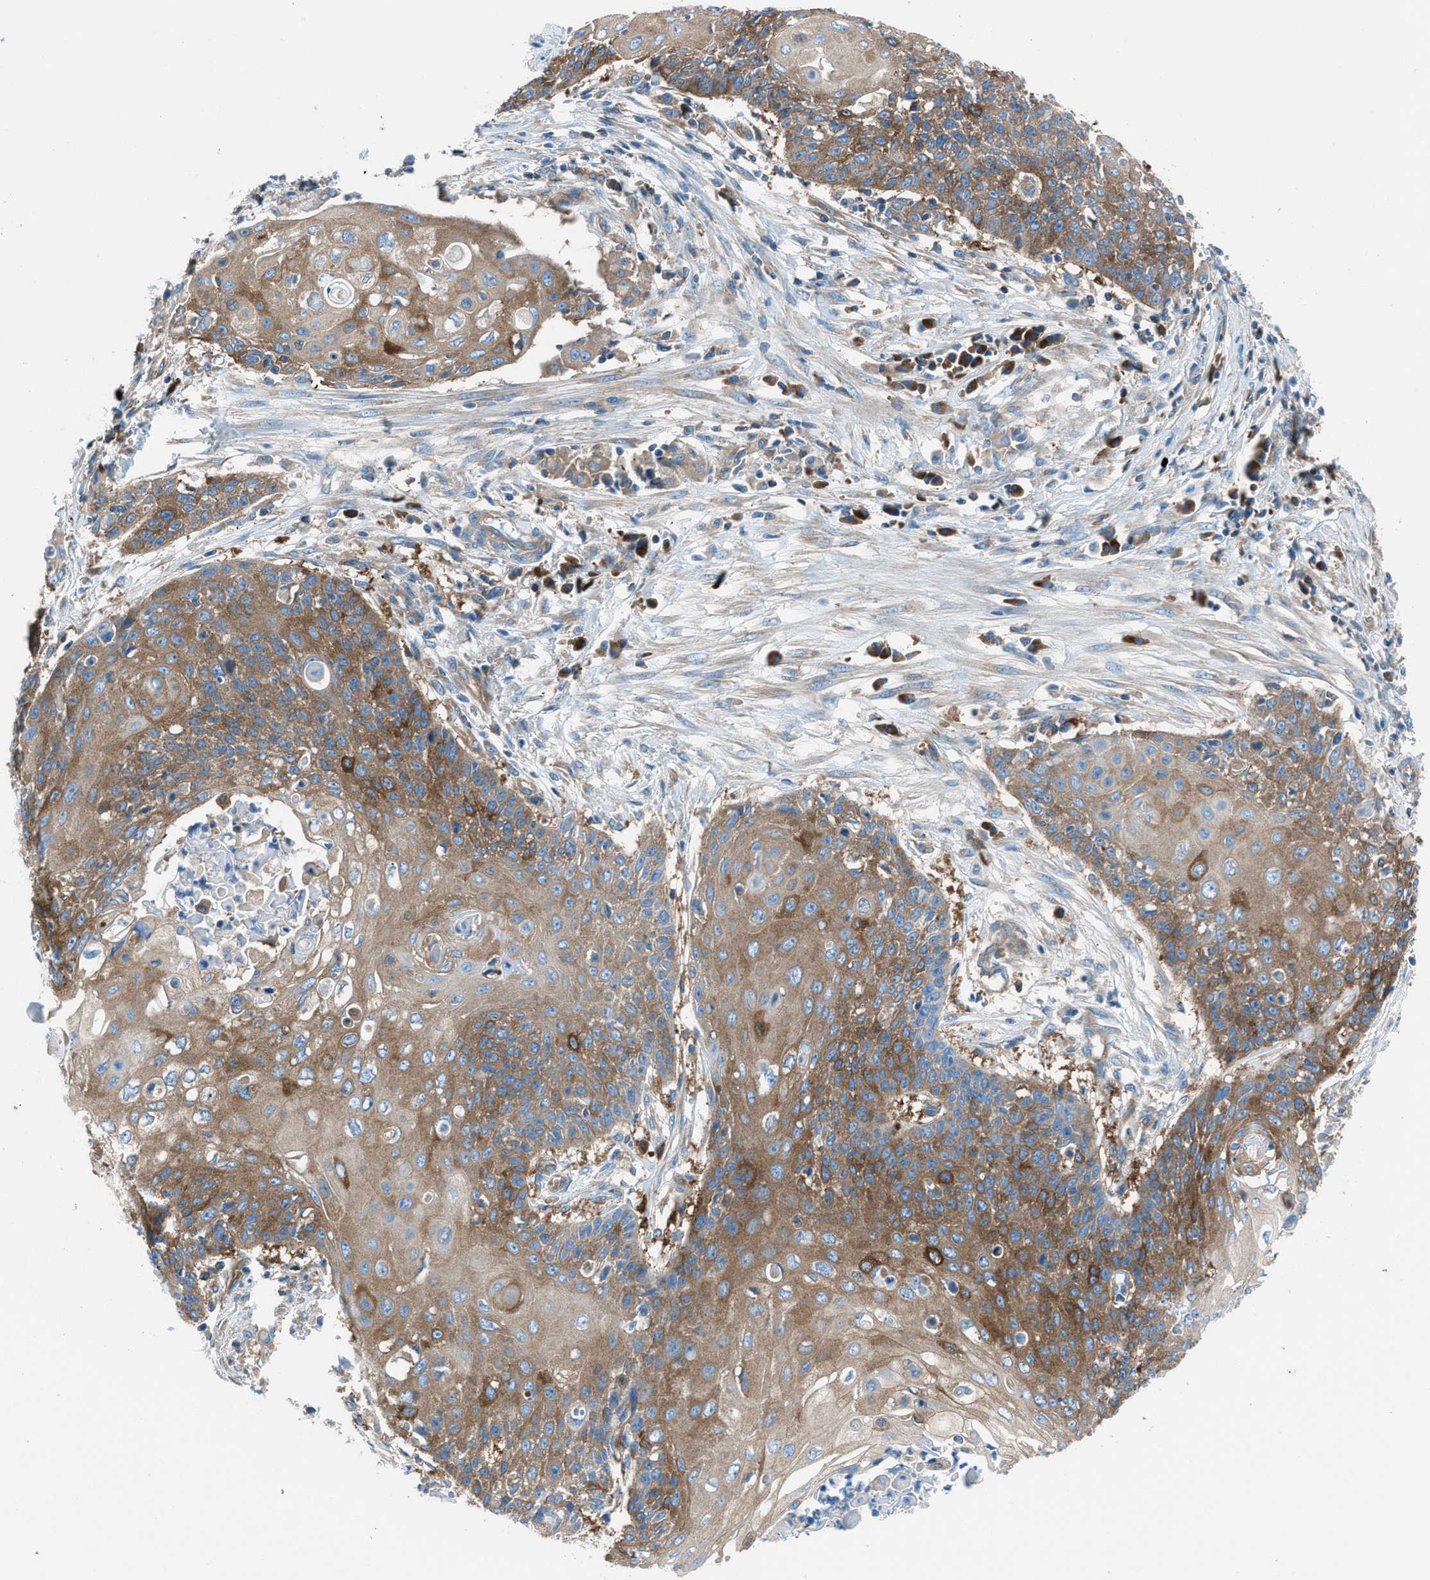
{"staining": {"intensity": "moderate", "quantity": ">75%", "location": "cytoplasmic/membranous"}, "tissue": "cervical cancer", "cell_type": "Tumor cells", "image_type": "cancer", "snomed": [{"axis": "morphology", "description": "Squamous cell carcinoma, NOS"}, {"axis": "topography", "description": "Cervix"}], "caption": "High-power microscopy captured an IHC image of cervical squamous cell carcinoma, revealing moderate cytoplasmic/membranous positivity in approximately >75% of tumor cells.", "gene": "SARS1", "patient": {"sex": "female", "age": 39}}